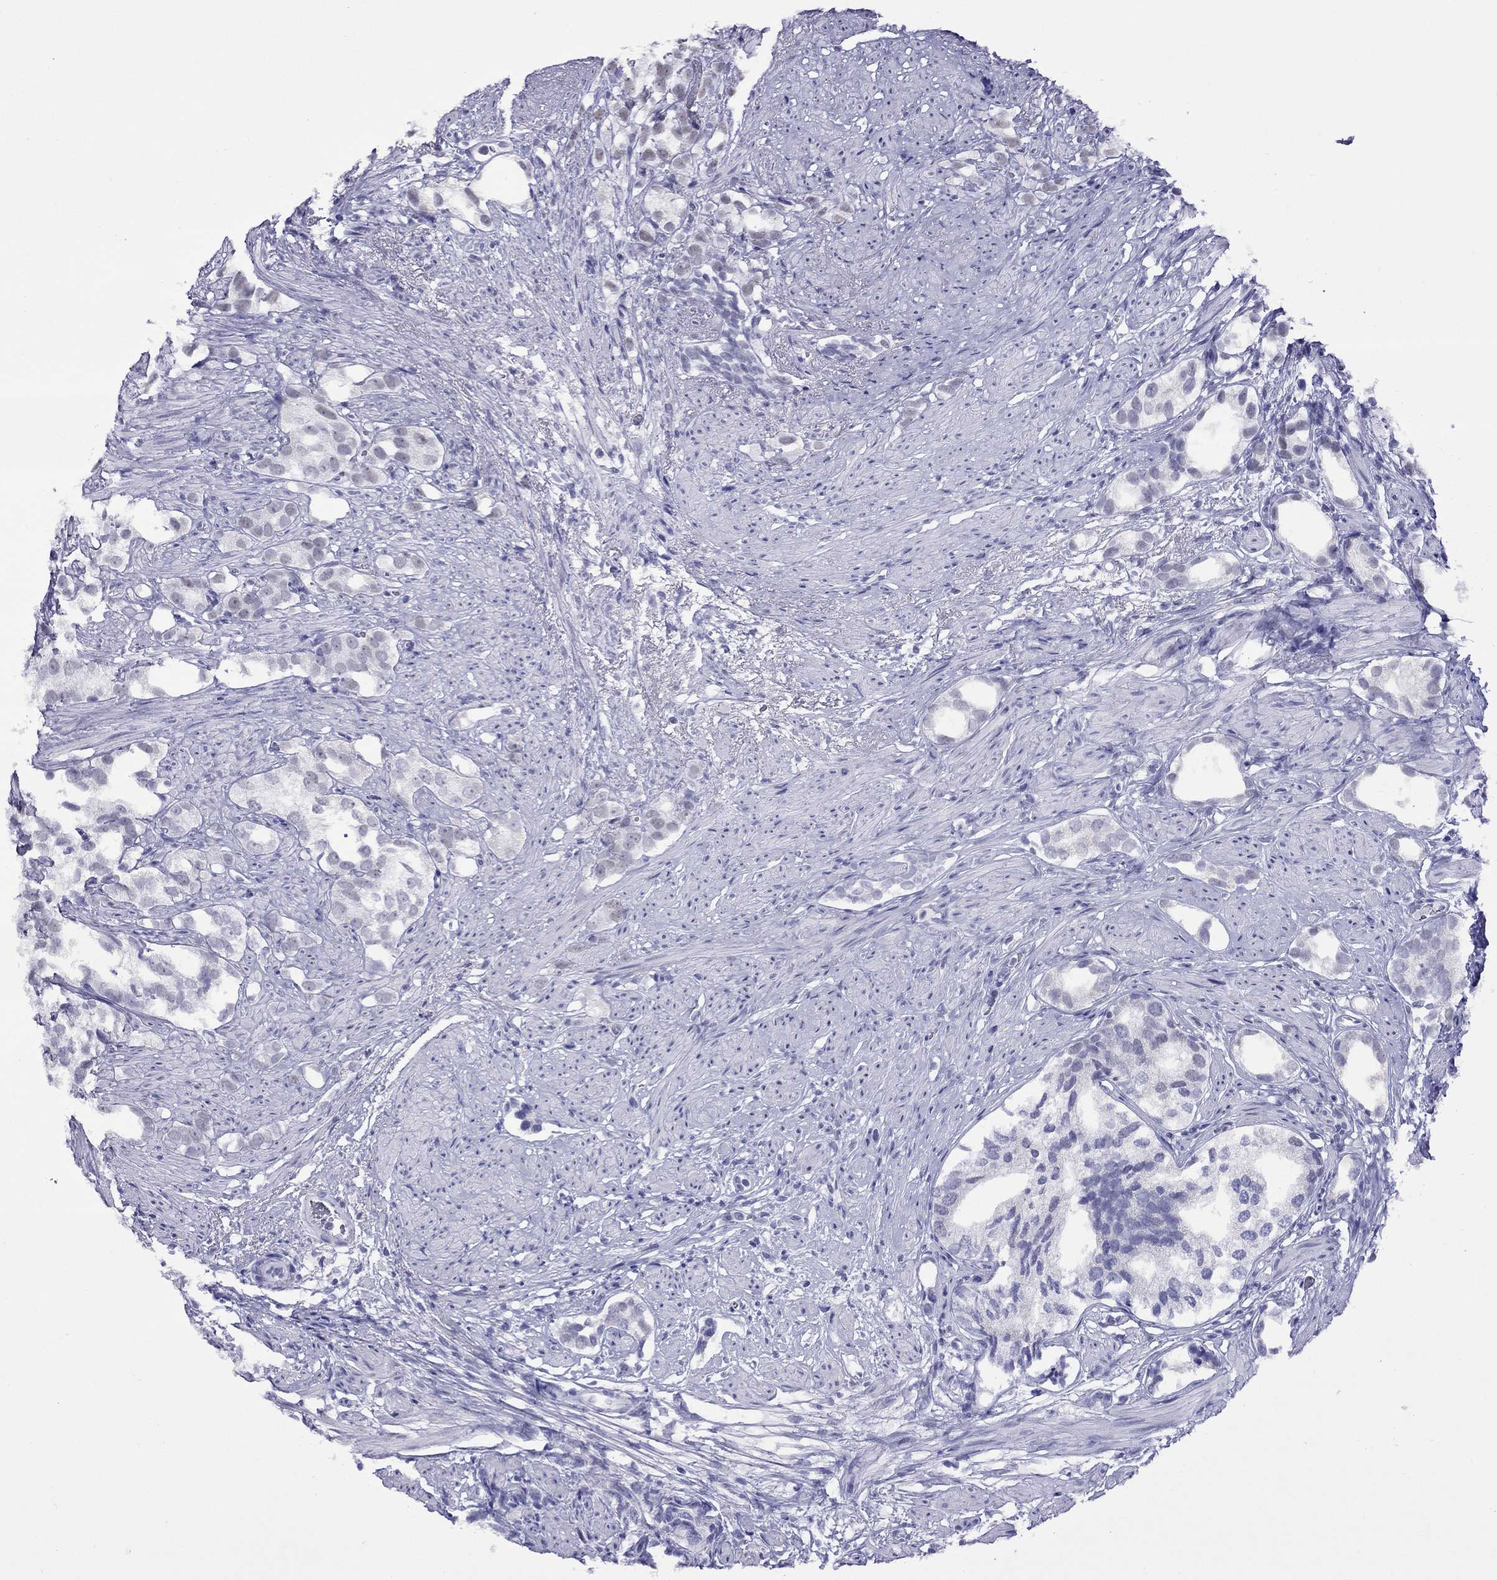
{"staining": {"intensity": "negative", "quantity": "none", "location": "none"}, "tissue": "prostate cancer", "cell_type": "Tumor cells", "image_type": "cancer", "snomed": [{"axis": "morphology", "description": "Adenocarcinoma, High grade"}, {"axis": "topography", "description": "Prostate"}], "caption": "Immunohistochemistry (IHC) image of prostate cancer (high-grade adenocarcinoma) stained for a protein (brown), which displays no staining in tumor cells.", "gene": "SLC30A8", "patient": {"sex": "male", "age": 82}}